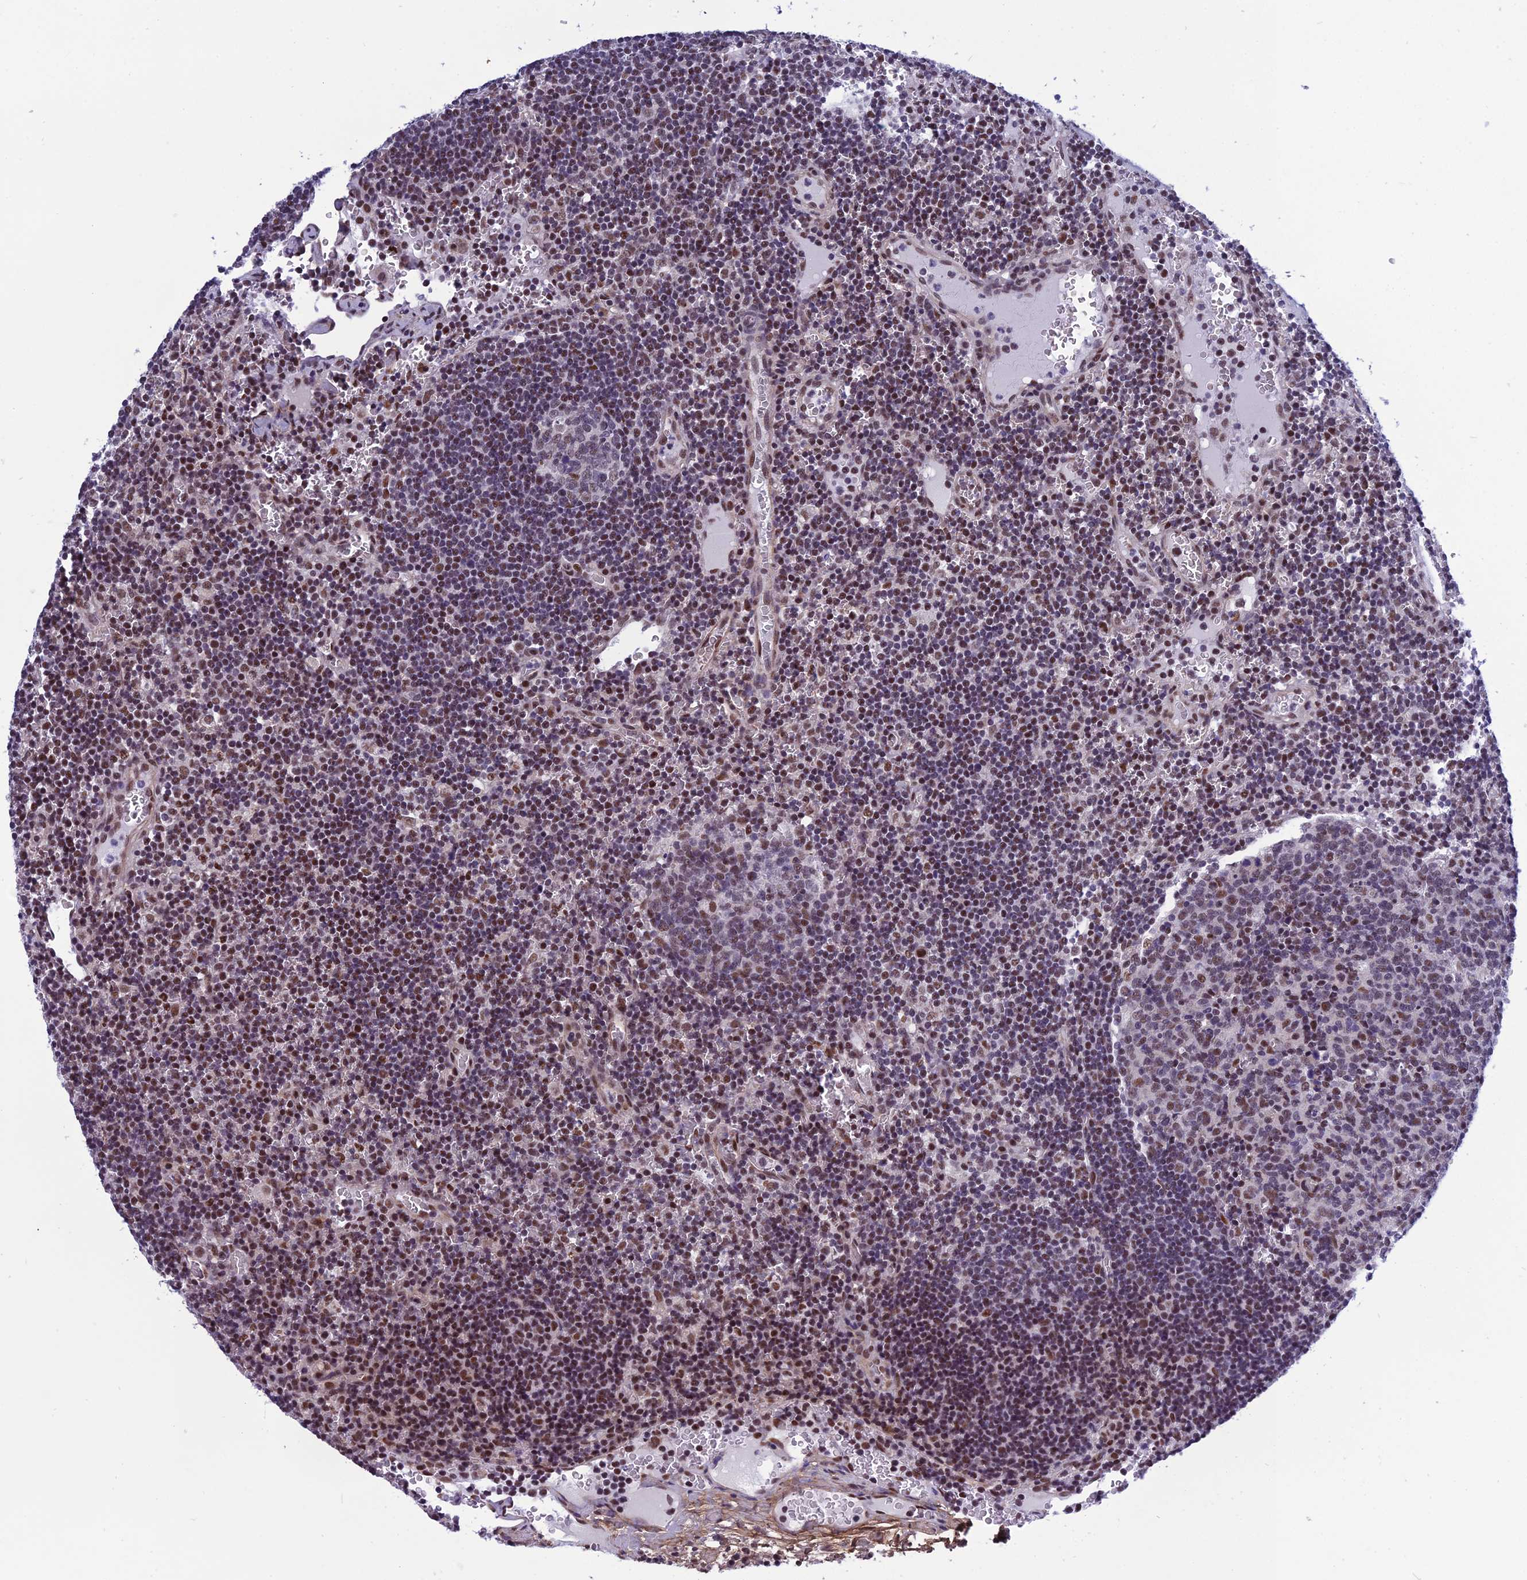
{"staining": {"intensity": "moderate", "quantity": "<25%", "location": "nuclear"}, "tissue": "lymph node", "cell_type": "Germinal center cells", "image_type": "normal", "snomed": [{"axis": "morphology", "description": "Normal tissue, NOS"}, {"axis": "topography", "description": "Lymph node"}], "caption": "Immunohistochemical staining of unremarkable human lymph node demonstrates <25% levels of moderate nuclear protein positivity in about <25% of germinal center cells.", "gene": "RSRC1", "patient": {"sex": "female", "age": 73}}